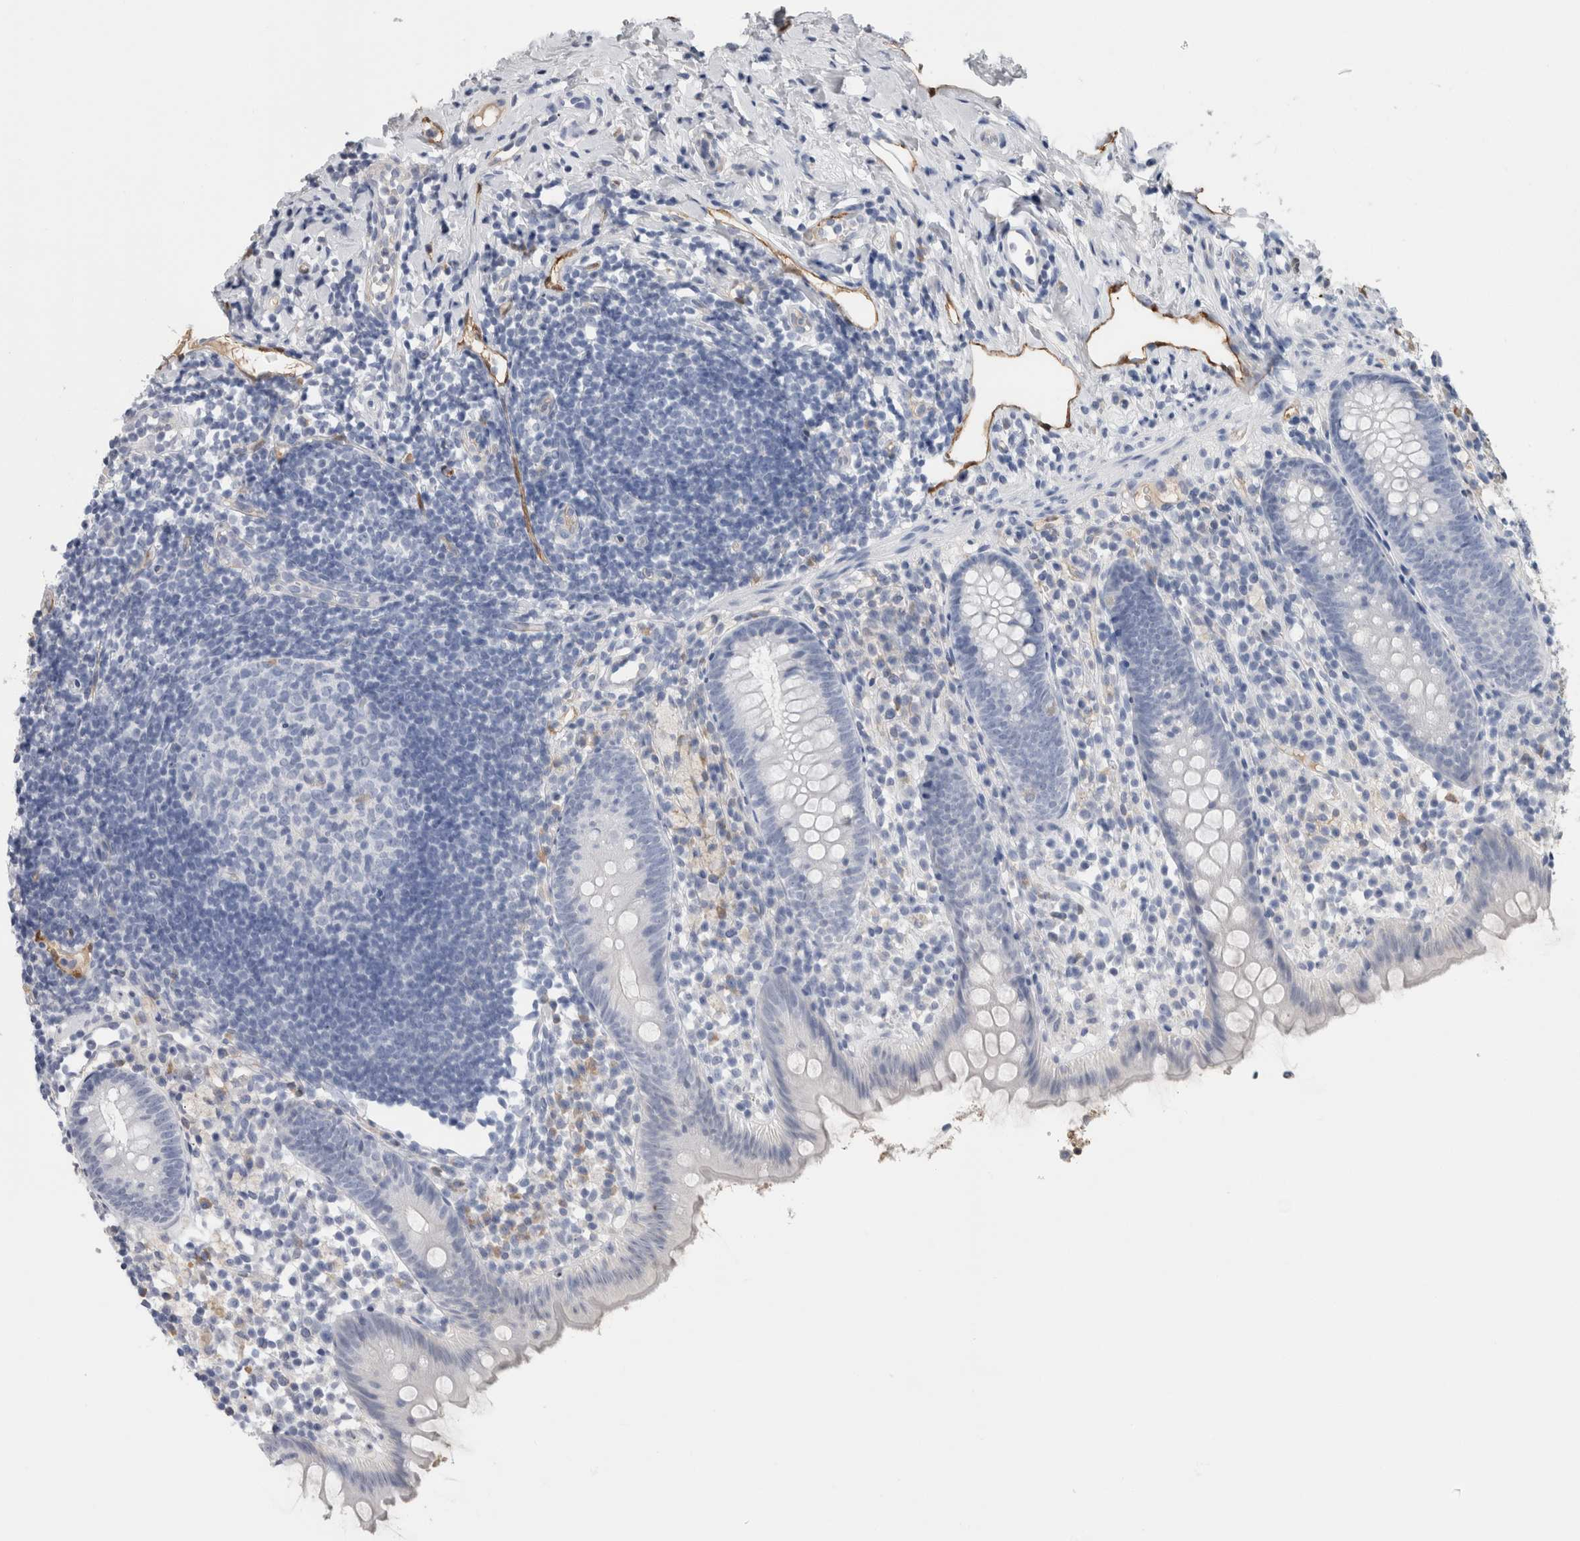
{"staining": {"intensity": "negative", "quantity": "none", "location": "none"}, "tissue": "appendix", "cell_type": "Glandular cells", "image_type": "normal", "snomed": [{"axis": "morphology", "description": "Normal tissue, NOS"}, {"axis": "topography", "description": "Appendix"}], "caption": "A high-resolution histopathology image shows immunohistochemistry (IHC) staining of unremarkable appendix, which displays no significant expression in glandular cells. The staining was performed using DAB to visualize the protein expression in brown, while the nuclei were stained in blue with hematoxylin (Magnification: 20x).", "gene": "FABP4", "patient": {"sex": "female", "age": 20}}